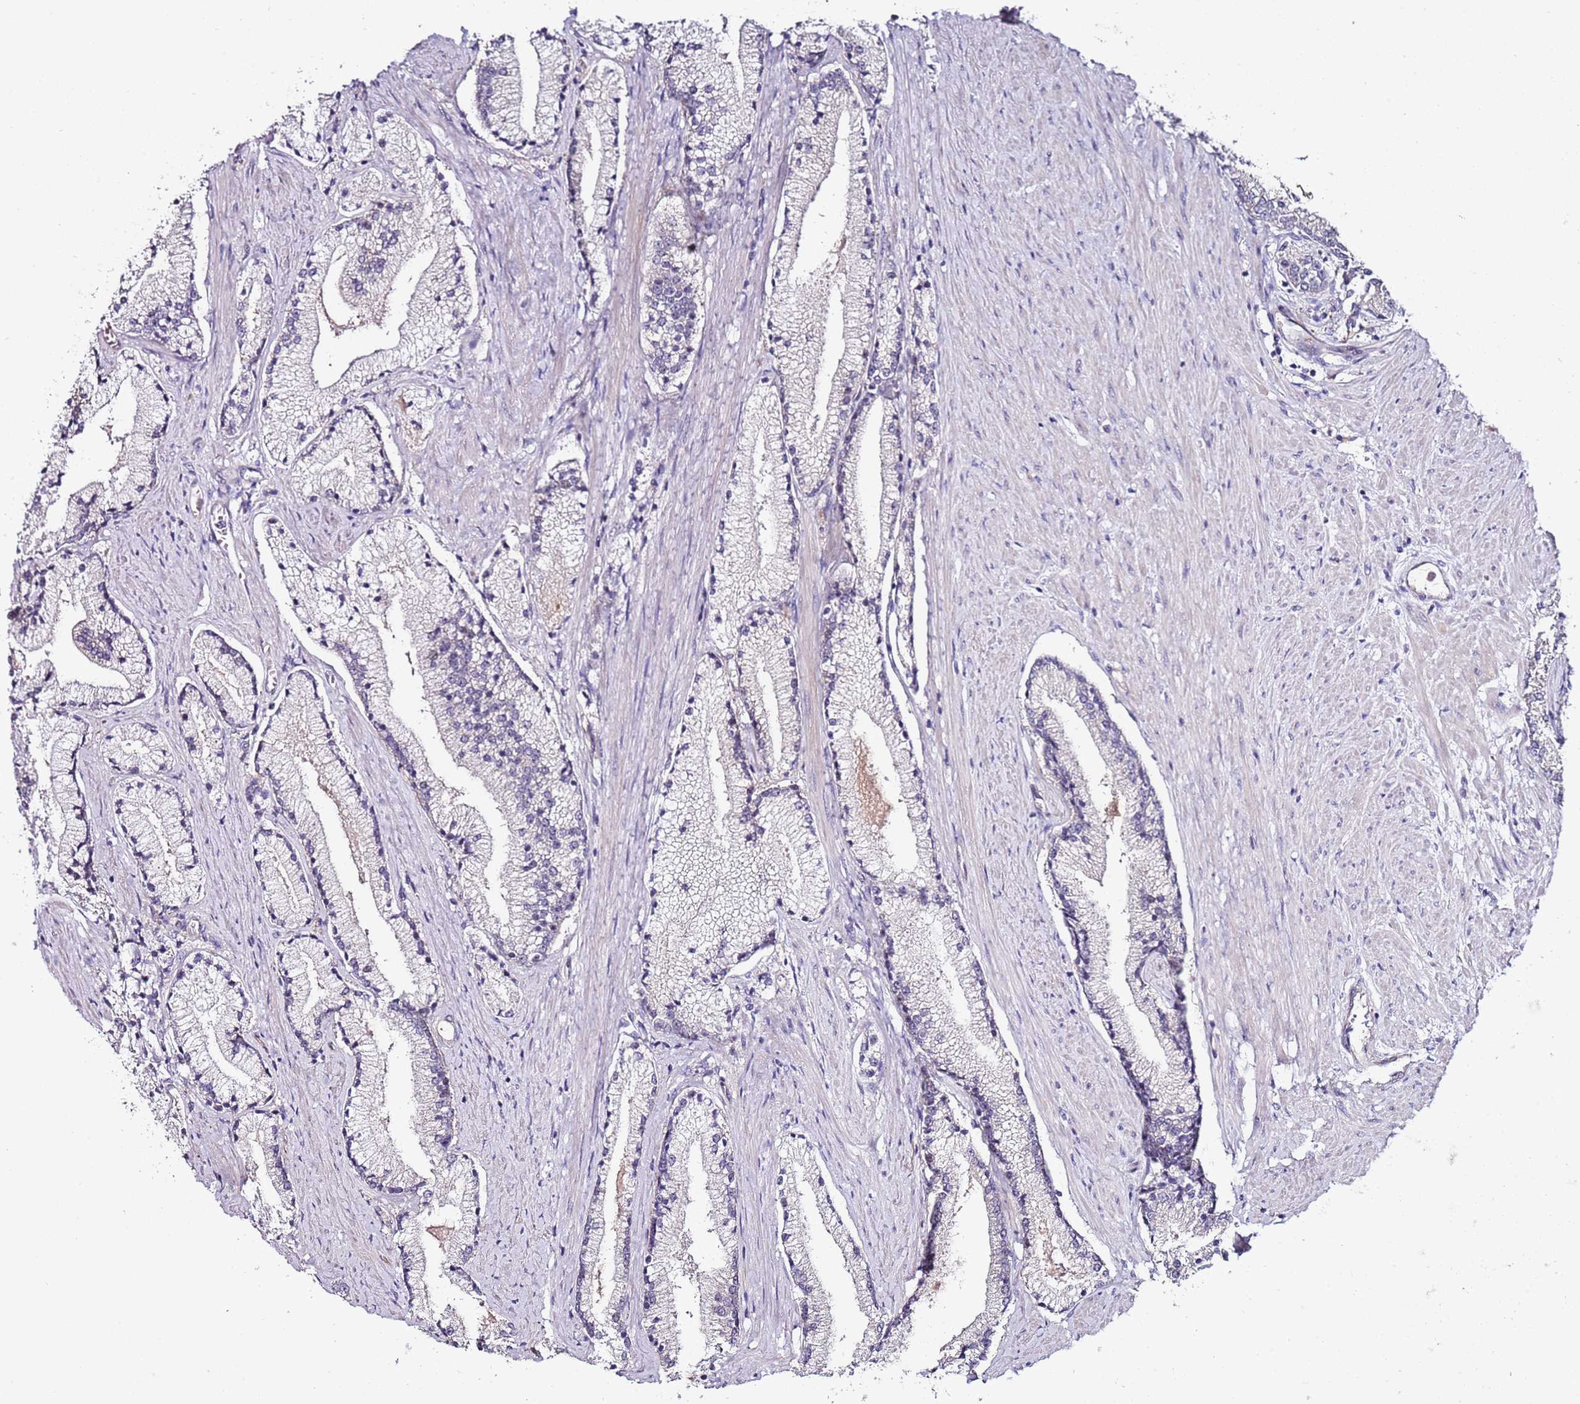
{"staining": {"intensity": "negative", "quantity": "none", "location": "none"}, "tissue": "prostate cancer", "cell_type": "Tumor cells", "image_type": "cancer", "snomed": [{"axis": "morphology", "description": "Adenocarcinoma, High grade"}, {"axis": "topography", "description": "Prostate"}], "caption": "Immunohistochemistry (IHC) image of neoplastic tissue: adenocarcinoma (high-grade) (prostate) stained with DAB (3,3'-diaminobenzidine) exhibits no significant protein expression in tumor cells.", "gene": "DUSP28", "patient": {"sex": "male", "age": 67}}